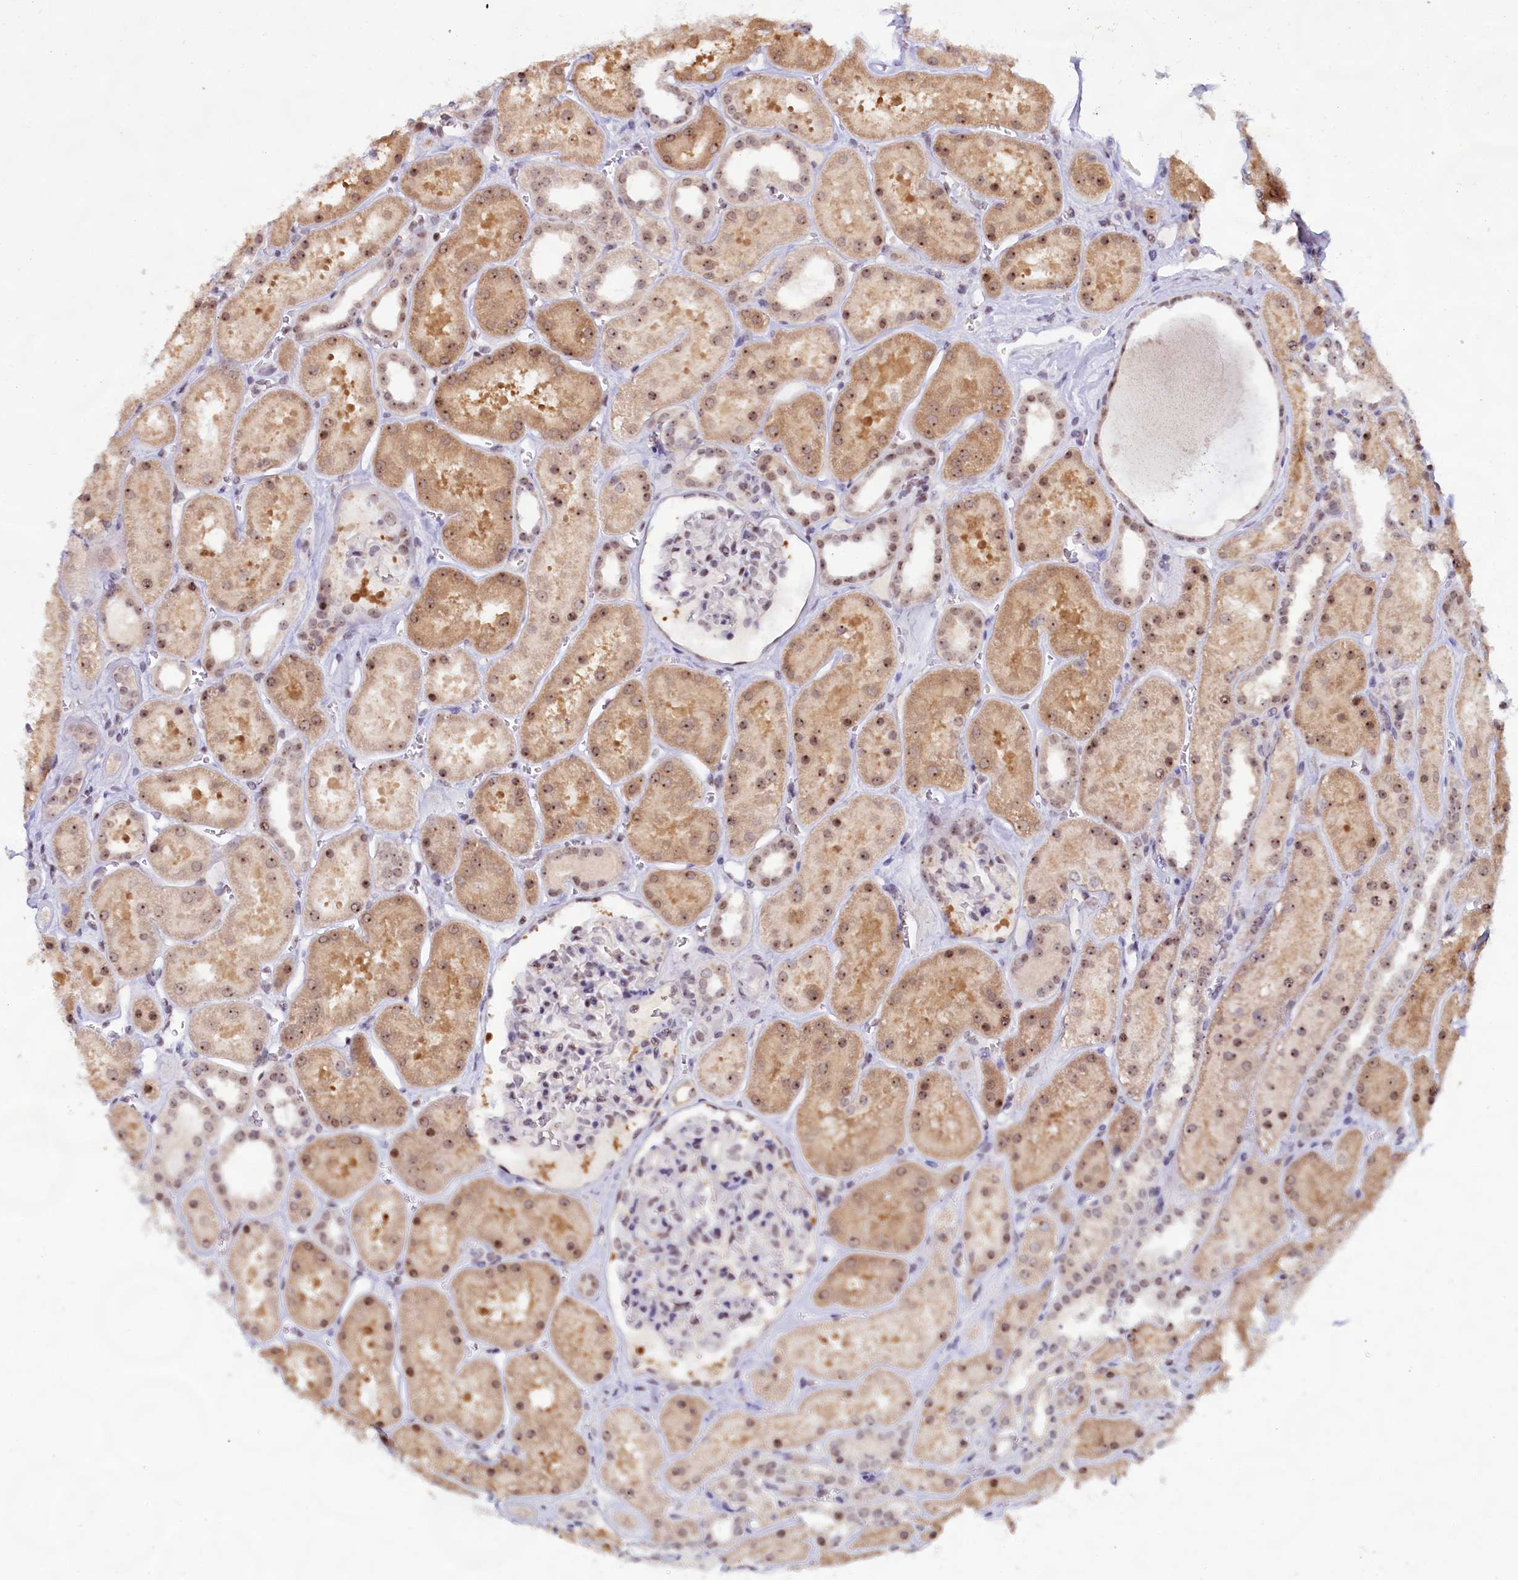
{"staining": {"intensity": "moderate", "quantity": "25%-75%", "location": "nuclear"}, "tissue": "kidney", "cell_type": "Cells in glomeruli", "image_type": "normal", "snomed": [{"axis": "morphology", "description": "Normal tissue, NOS"}, {"axis": "topography", "description": "Kidney"}], "caption": "The immunohistochemical stain labels moderate nuclear expression in cells in glomeruli of unremarkable kidney.", "gene": "C1D", "patient": {"sex": "female", "age": 41}}